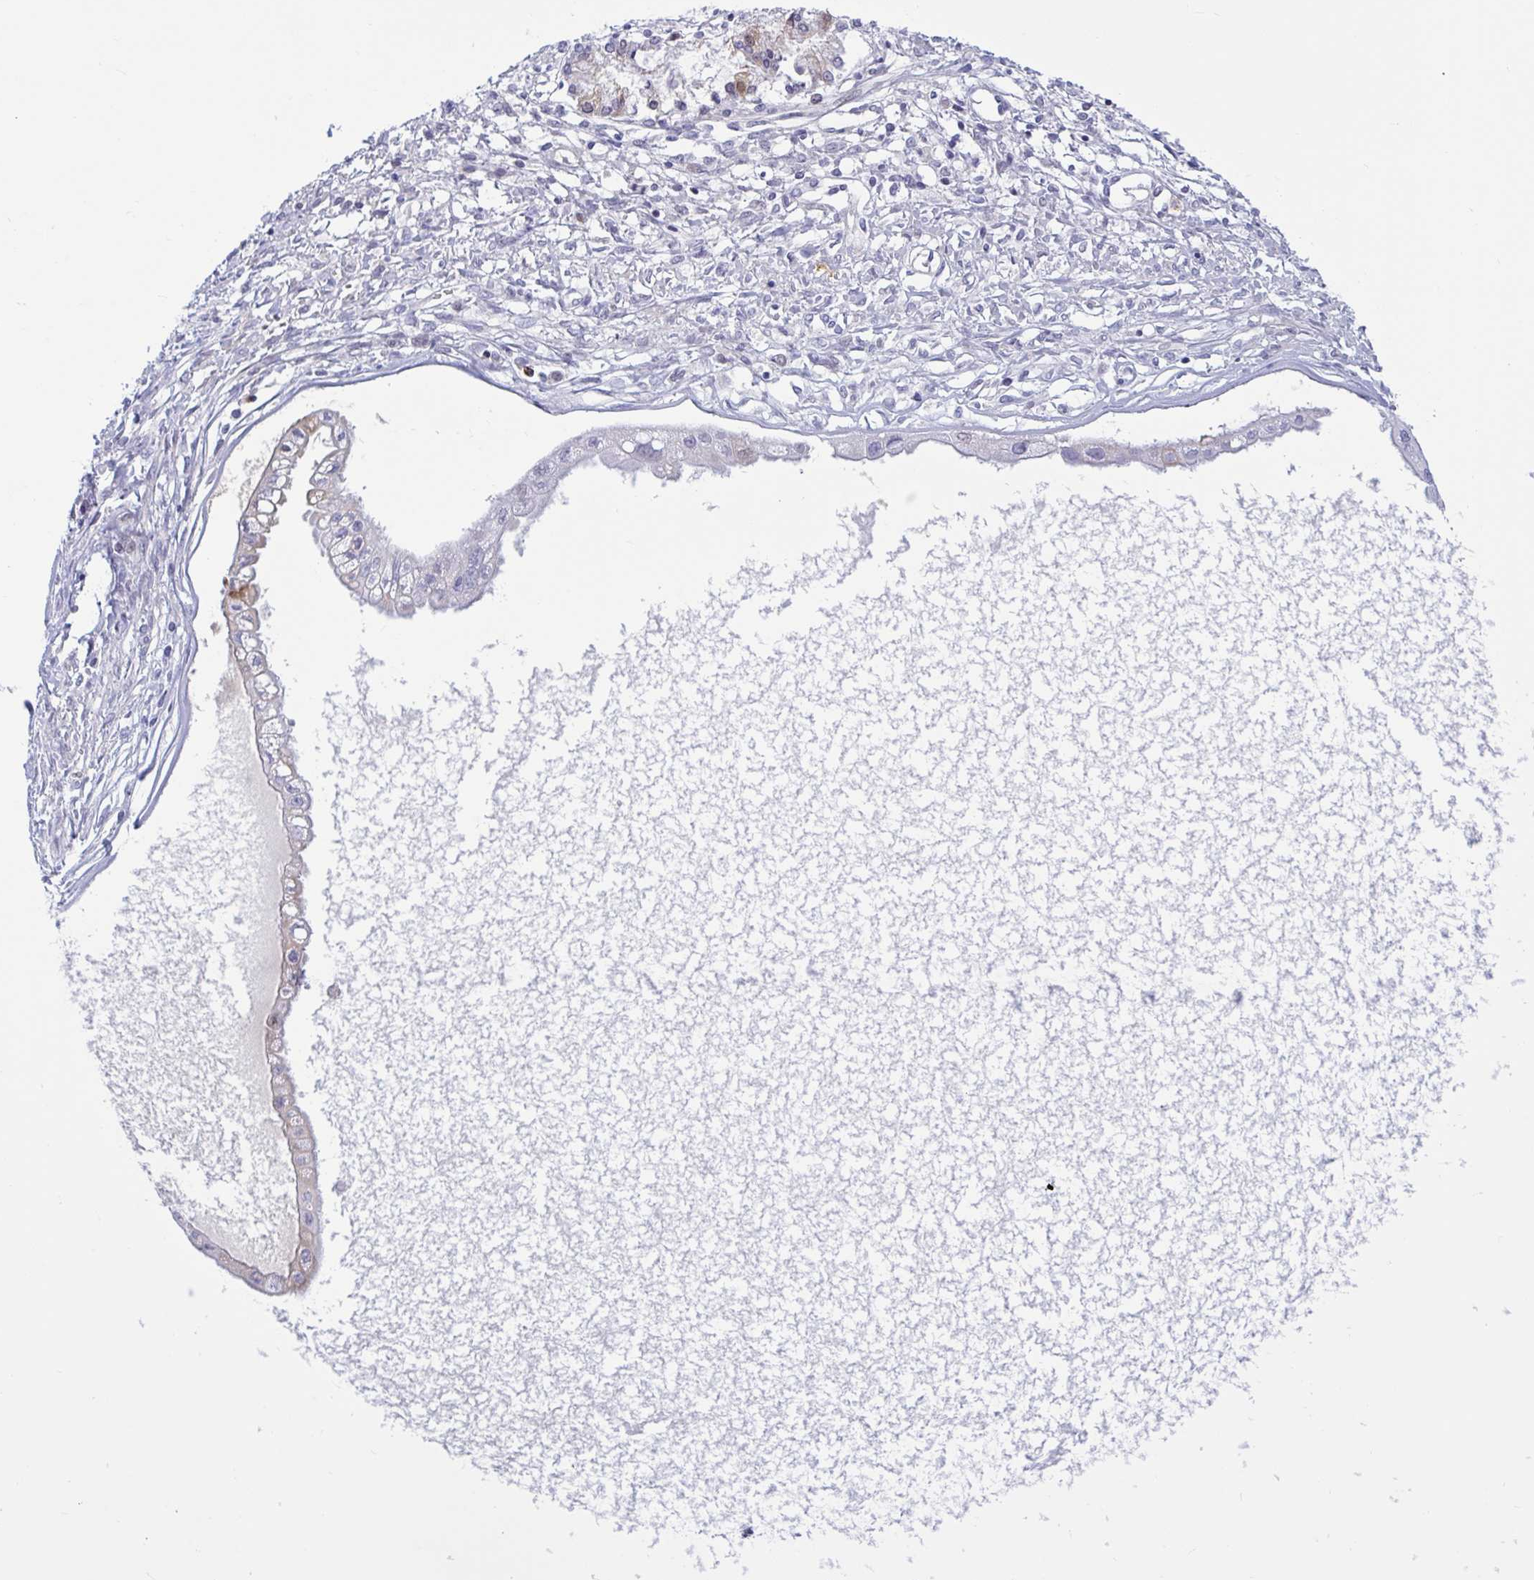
{"staining": {"intensity": "negative", "quantity": "none", "location": "none"}, "tissue": "ovarian cancer", "cell_type": "Tumor cells", "image_type": "cancer", "snomed": [{"axis": "morphology", "description": "Cystadenocarcinoma, mucinous, NOS"}, {"axis": "topography", "description": "Ovary"}], "caption": "Tumor cells show no significant protein expression in ovarian cancer.", "gene": "FAM219B", "patient": {"sex": "female", "age": 34}}